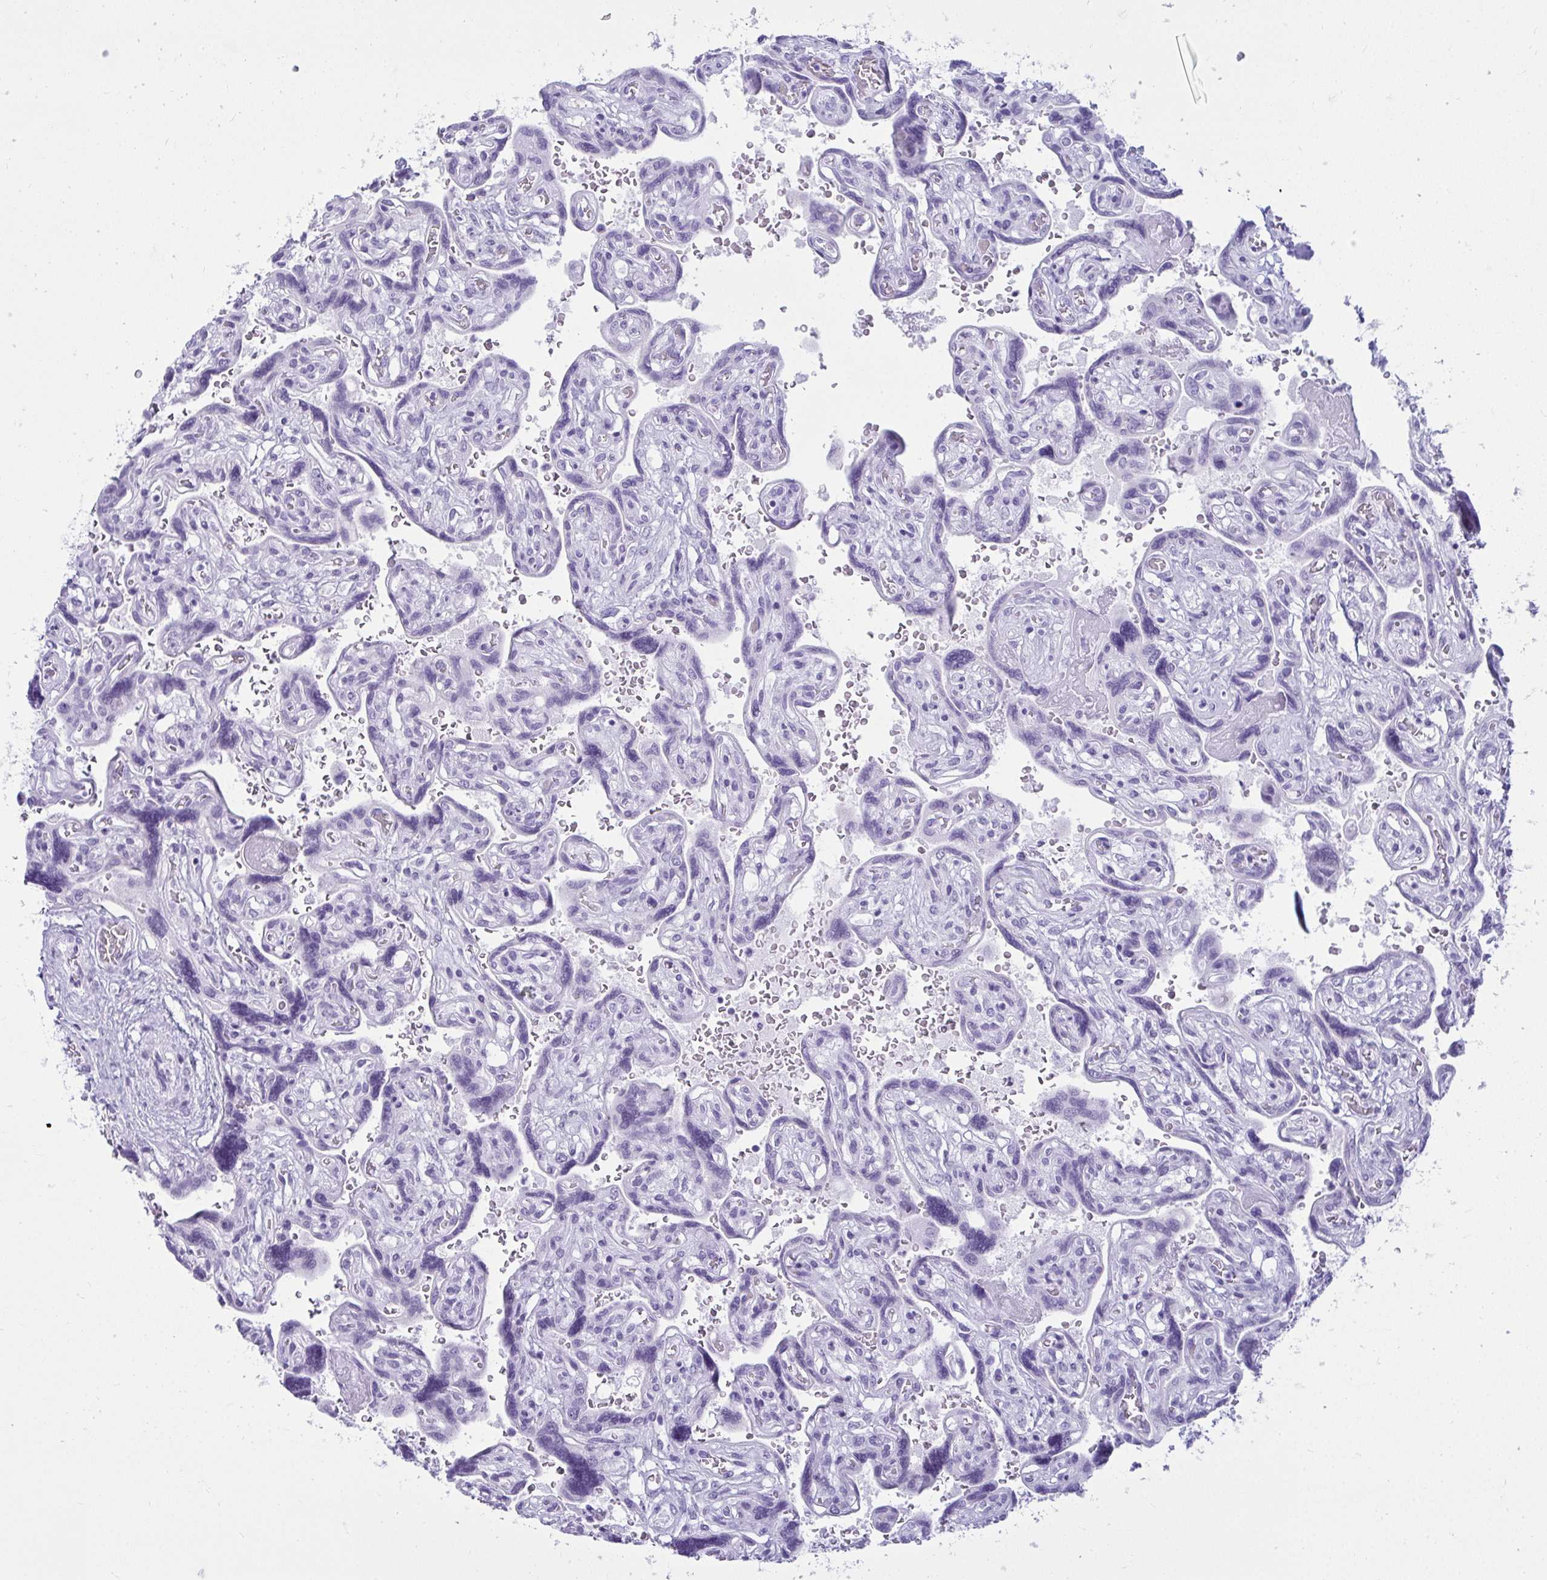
{"staining": {"intensity": "negative", "quantity": "none", "location": "none"}, "tissue": "placenta", "cell_type": "Decidual cells", "image_type": "normal", "snomed": [{"axis": "morphology", "description": "Normal tissue, NOS"}, {"axis": "topography", "description": "Placenta"}], "caption": "The photomicrograph reveals no staining of decidual cells in unremarkable placenta. (DAB (3,3'-diaminobenzidine) immunohistochemistry with hematoxylin counter stain).", "gene": "CLGN", "patient": {"sex": "female", "age": 32}}